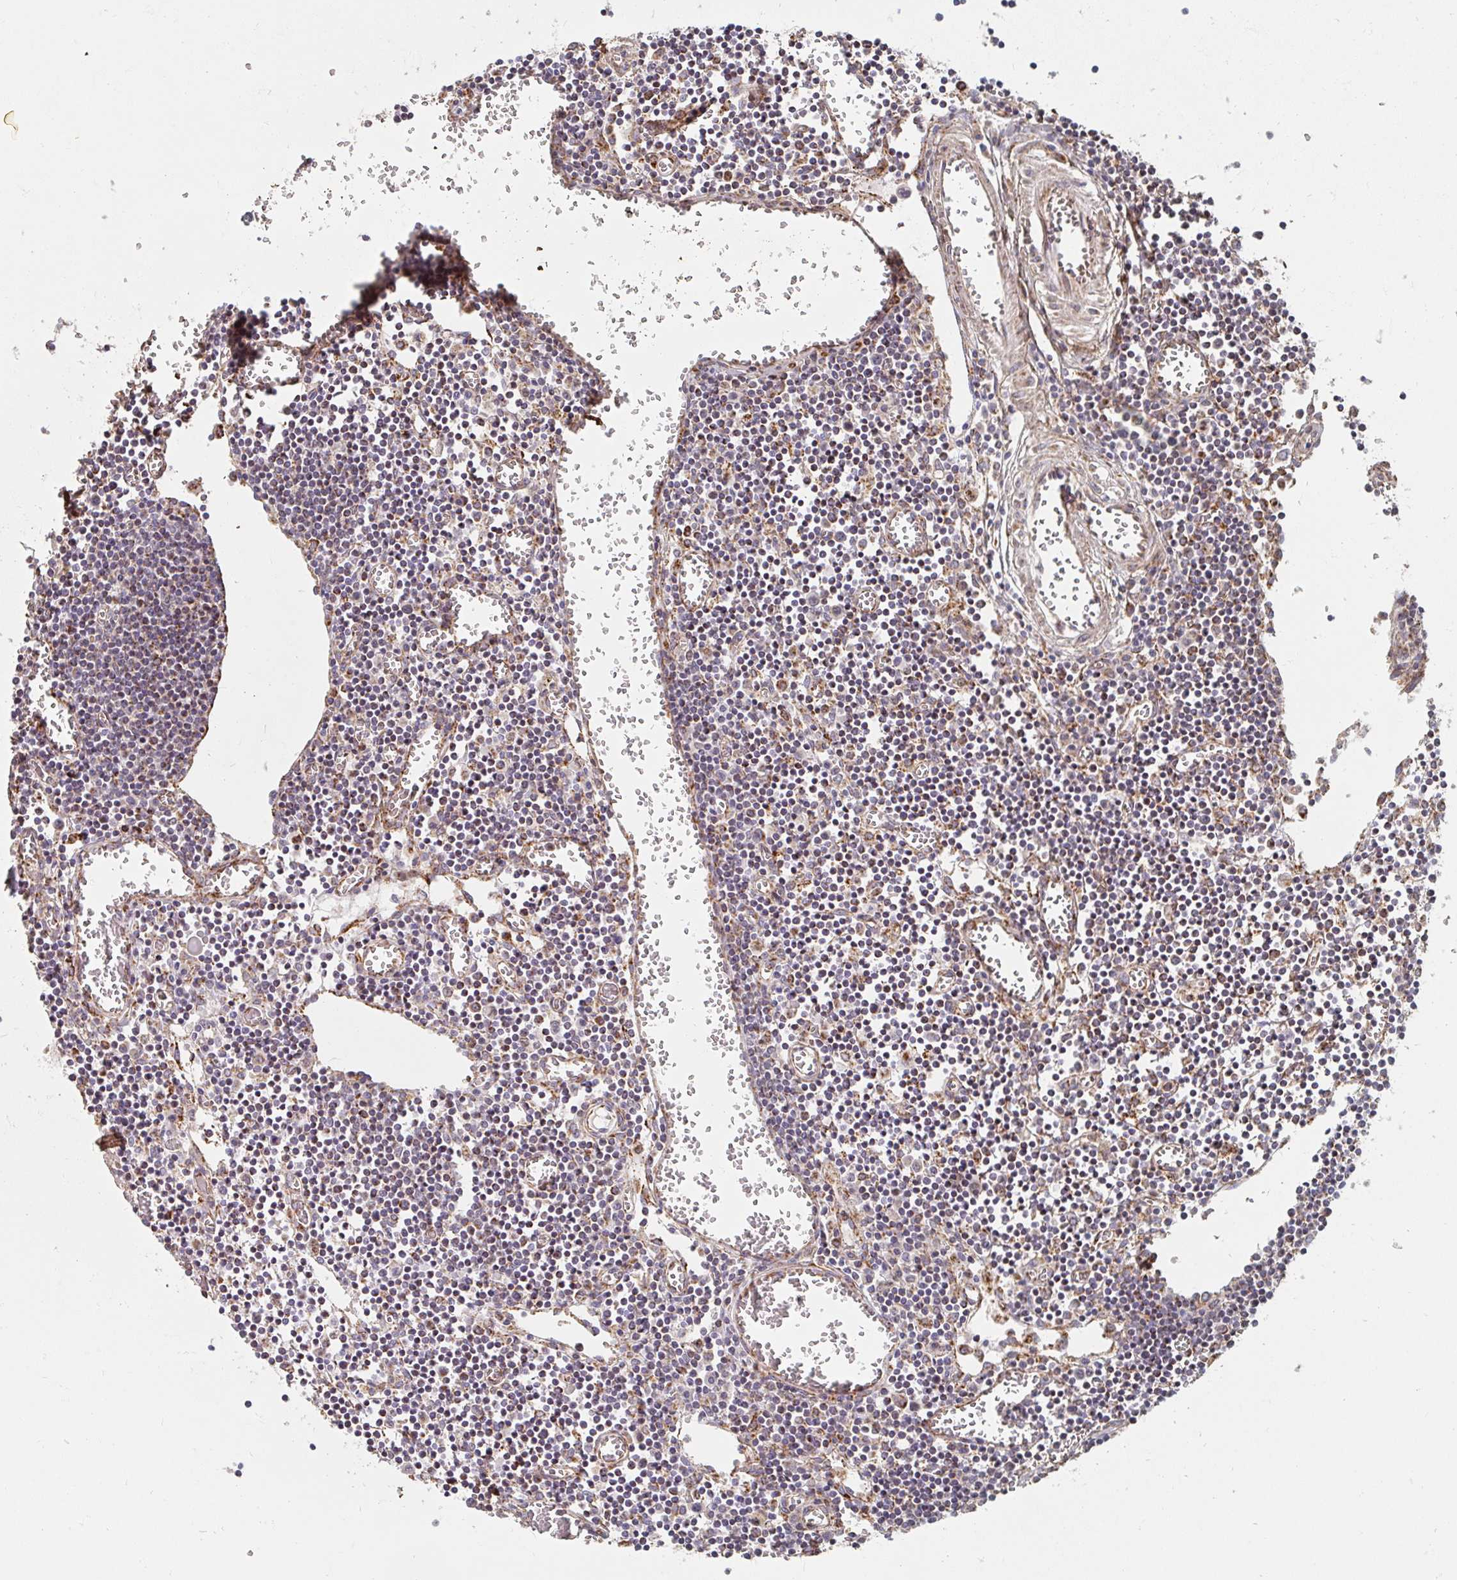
{"staining": {"intensity": "moderate", "quantity": ">75%", "location": "cytoplasmic/membranous"}, "tissue": "lymph node", "cell_type": "Germinal center cells", "image_type": "normal", "snomed": [{"axis": "morphology", "description": "Normal tissue, NOS"}, {"axis": "topography", "description": "Lymph node"}], "caption": "Immunohistochemistry (IHC) image of benign lymph node stained for a protein (brown), which demonstrates medium levels of moderate cytoplasmic/membranous expression in approximately >75% of germinal center cells.", "gene": "MAVS", "patient": {"sex": "male", "age": 66}}